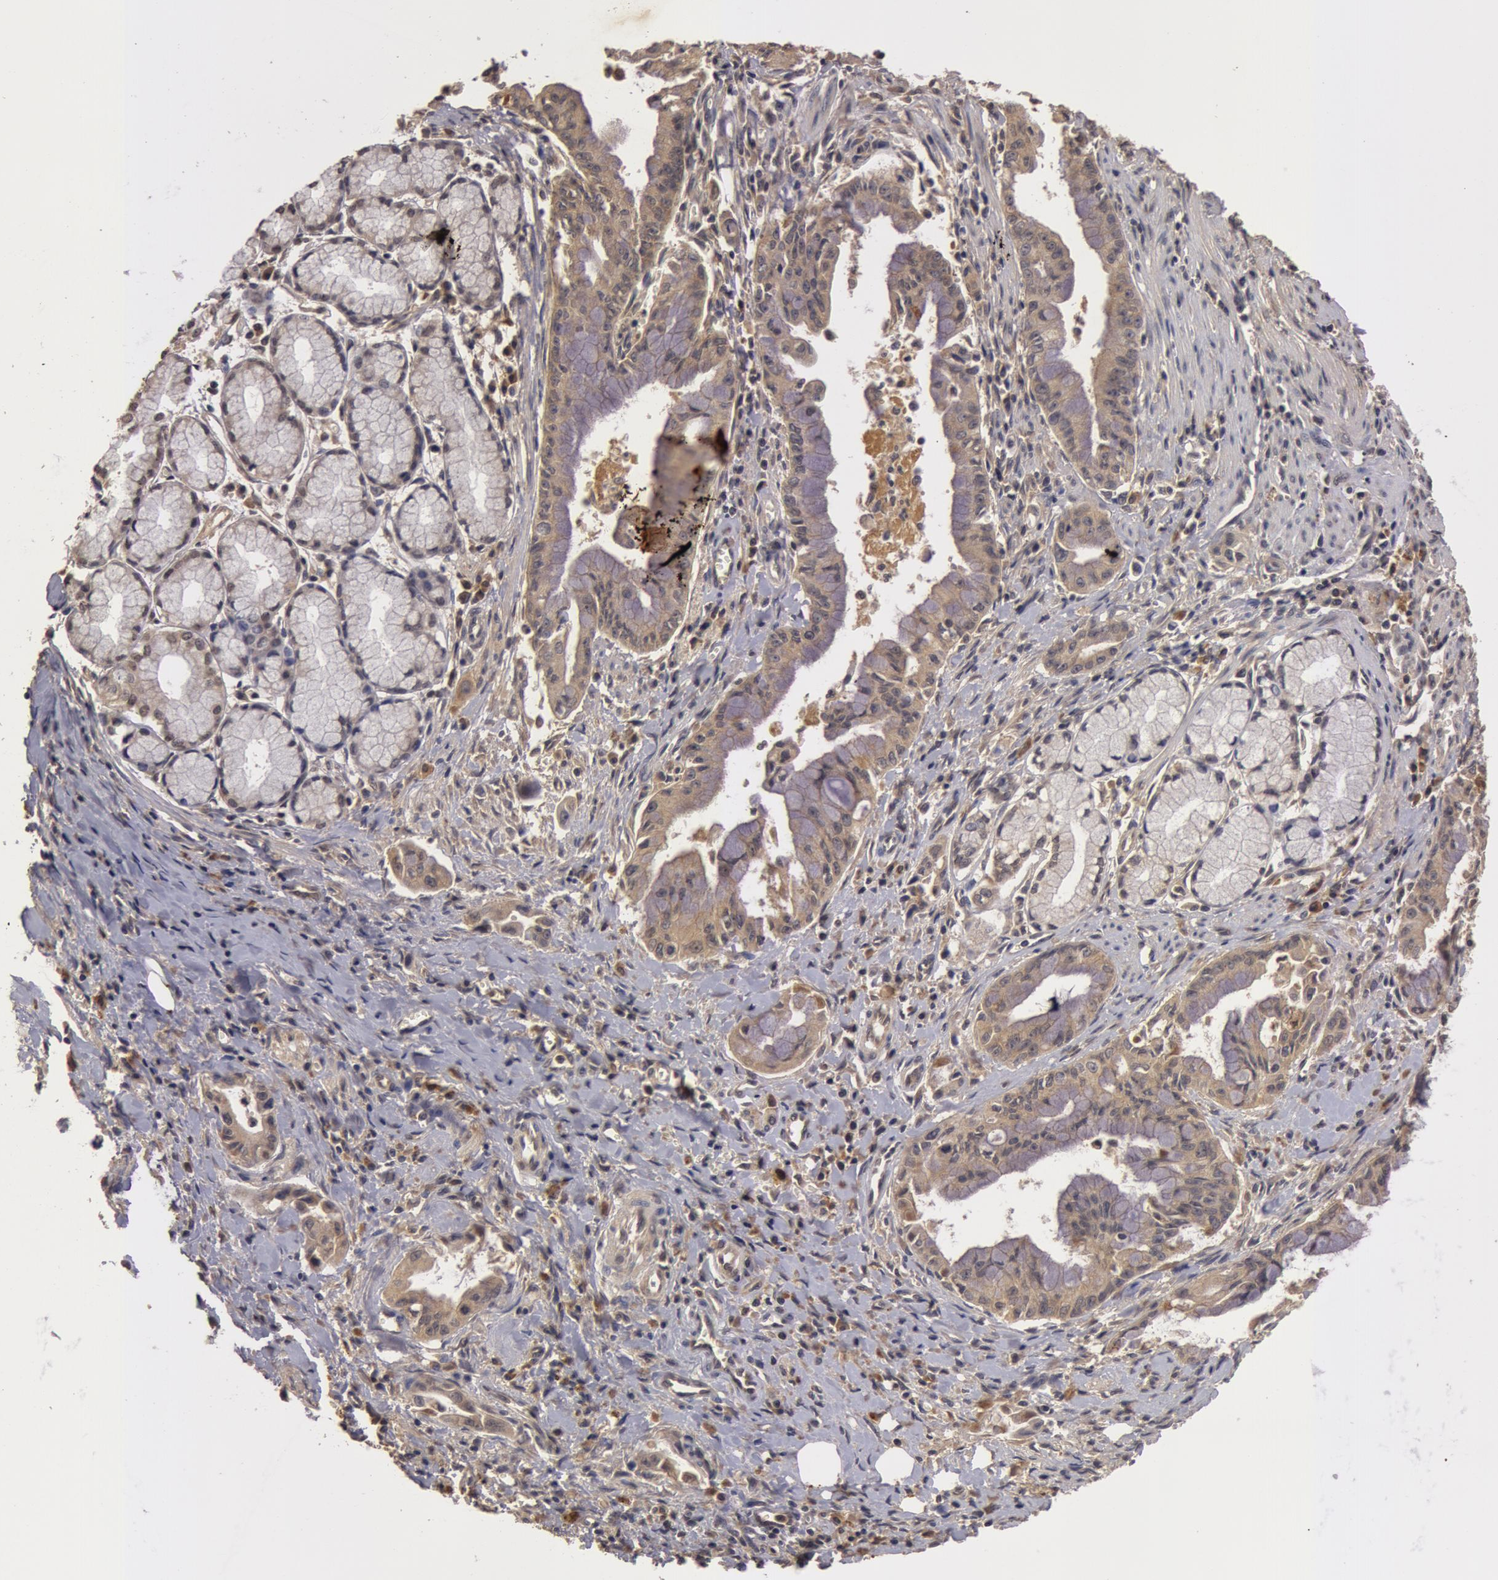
{"staining": {"intensity": "moderate", "quantity": ">75%", "location": "cytoplasmic/membranous"}, "tissue": "pancreatic cancer", "cell_type": "Tumor cells", "image_type": "cancer", "snomed": [{"axis": "morphology", "description": "Adenocarcinoma, NOS"}, {"axis": "topography", "description": "Pancreas"}], "caption": "There is medium levels of moderate cytoplasmic/membranous positivity in tumor cells of pancreatic cancer, as demonstrated by immunohistochemical staining (brown color).", "gene": "BCHE", "patient": {"sex": "male", "age": 59}}